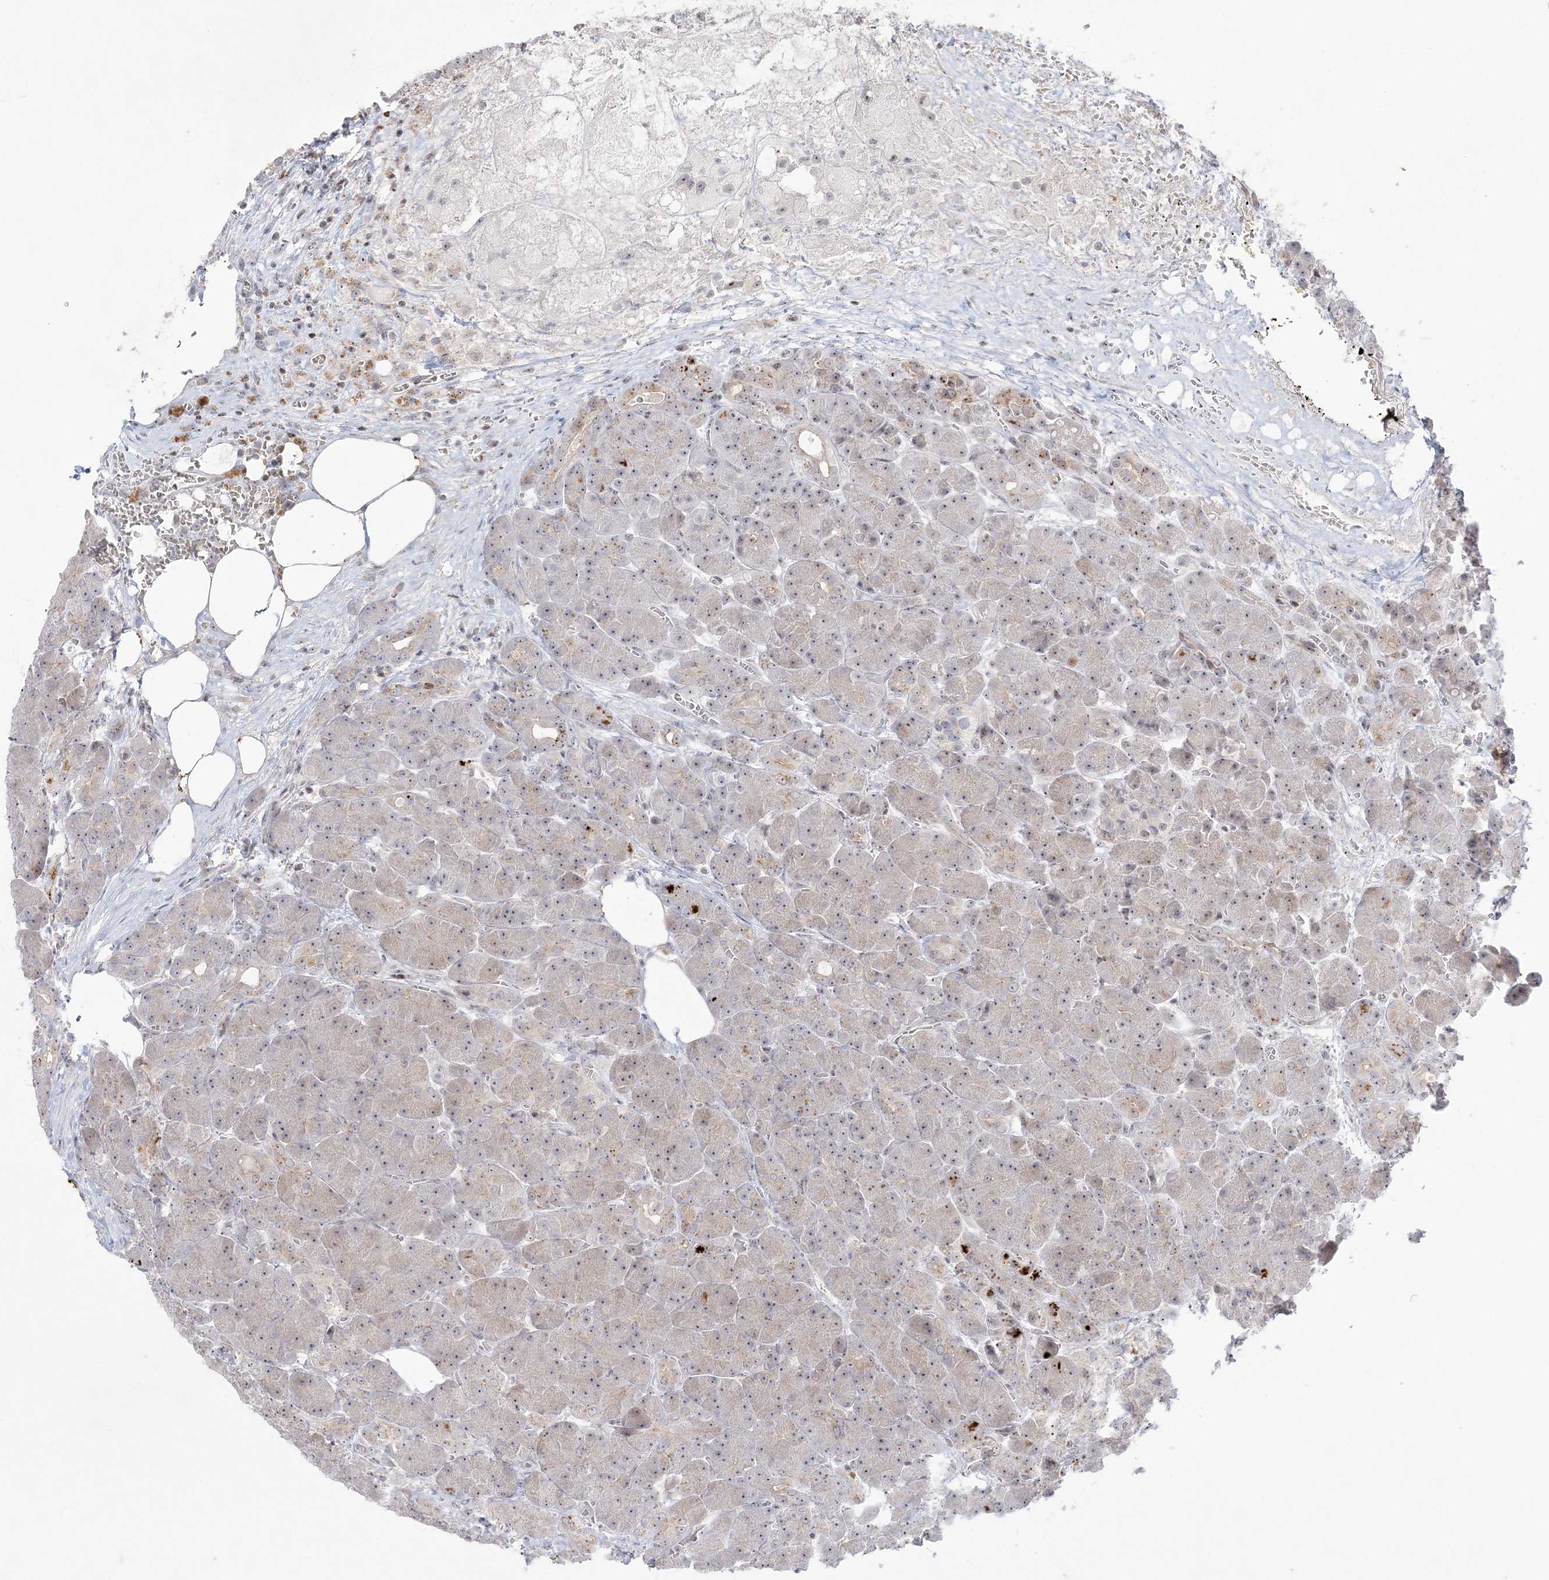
{"staining": {"intensity": "moderate", "quantity": "25%-75%", "location": "nuclear"}, "tissue": "pancreas", "cell_type": "Exocrine glandular cells", "image_type": "normal", "snomed": [{"axis": "morphology", "description": "Normal tissue, NOS"}, {"axis": "topography", "description": "Pancreas"}], "caption": "This photomicrograph demonstrates immunohistochemistry staining of unremarkable pancreas, with medium moderate nuclear positivity in about 25%-75% of exocrine glandular cells.", "gene": "SH3BP4", "patient": {"sex": "male", "age": 63}}